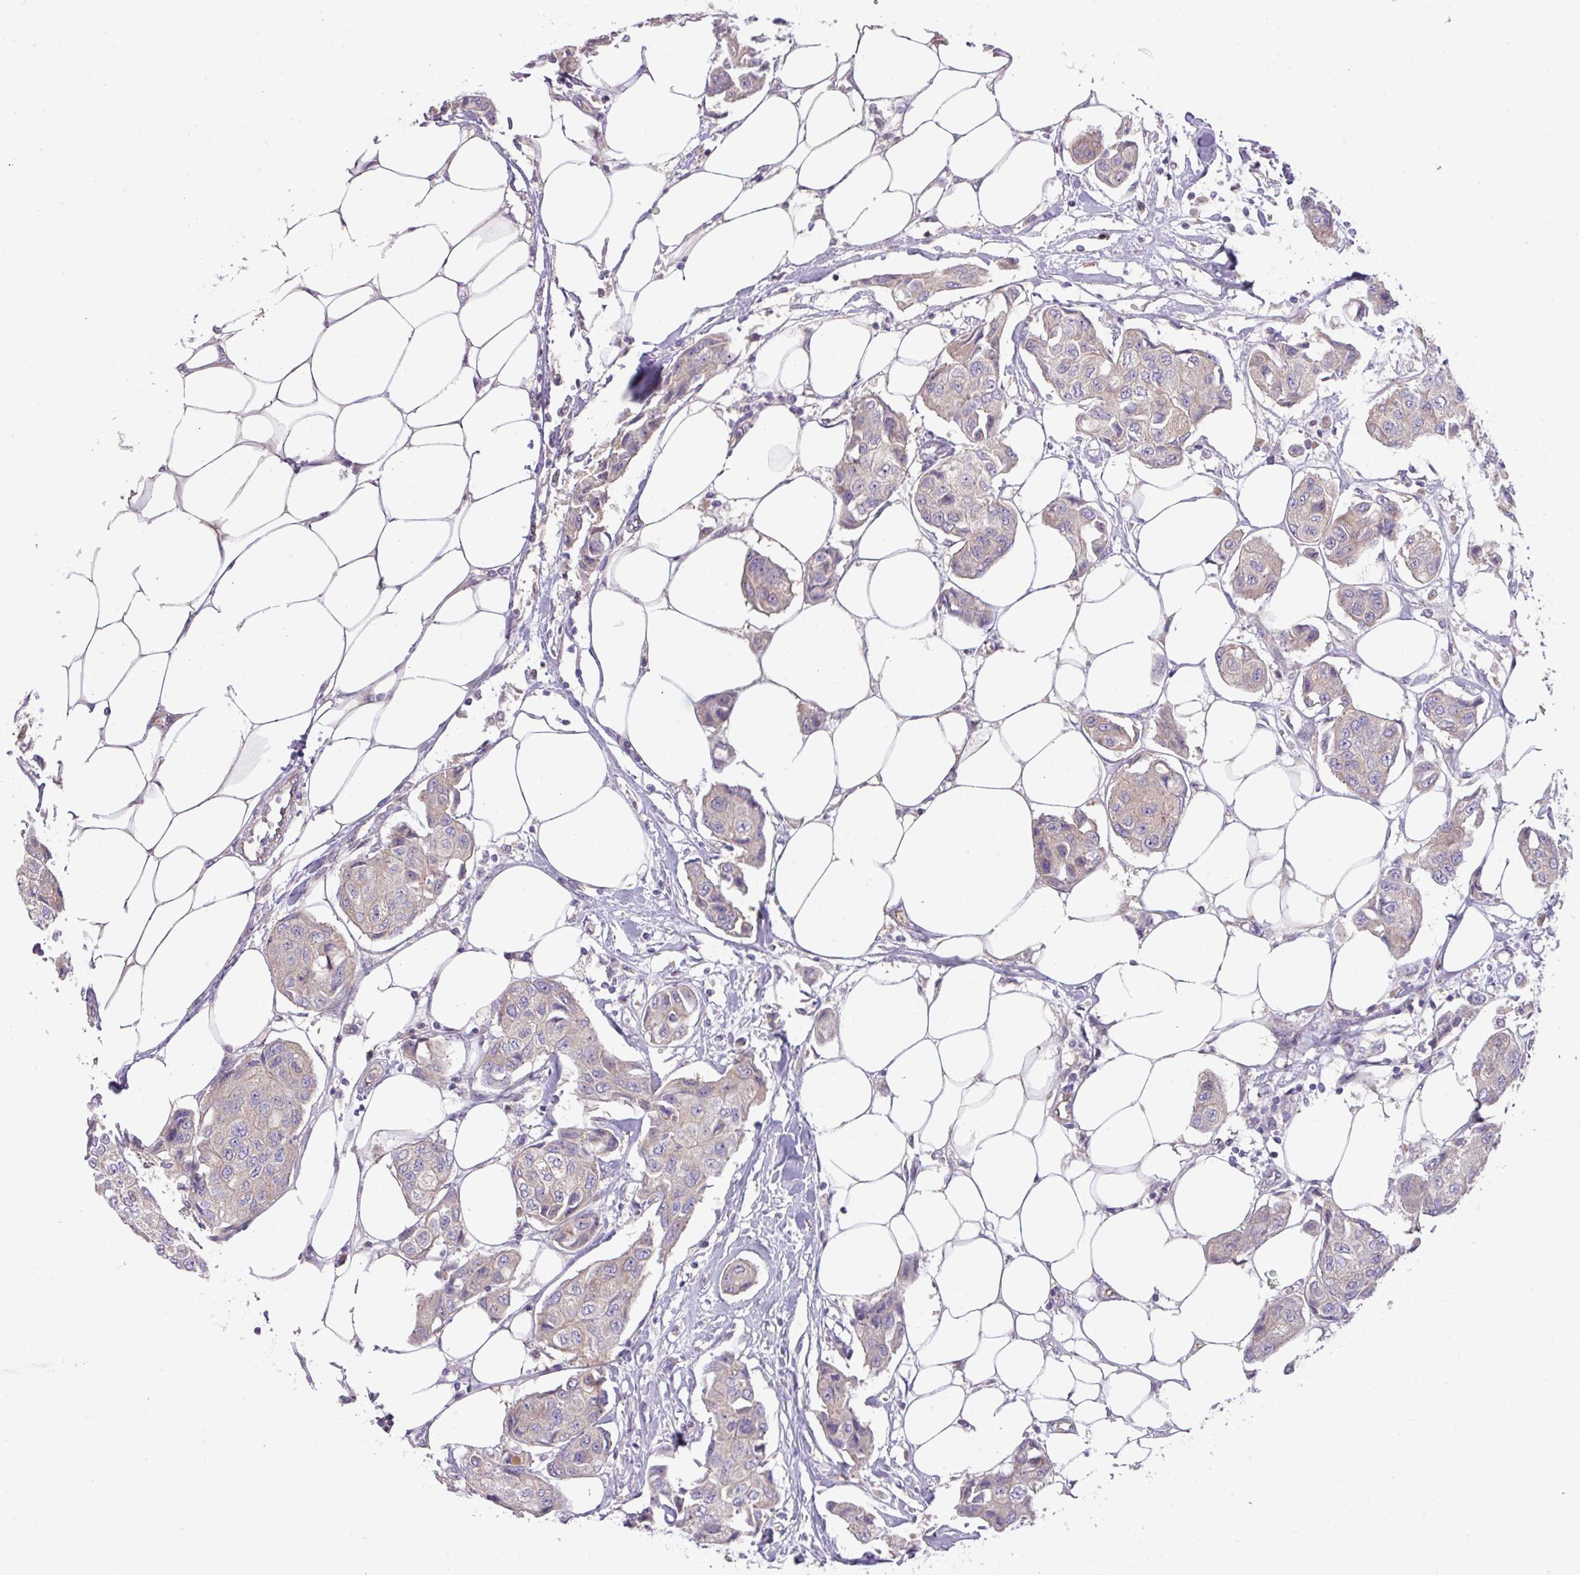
{"staining": {"intensity": "weak", "quantity": "25%-75%", "location": "cytoplasmic/membranous"}, "tissue": "breast cancer", "cell_type": "Tumor cells", "image_type": "cancer", "snomed": [{"axis": "morphology", "description": "Duct carcinoma"}, {"axis": "topography", "description": "Breast"}, {"axis": "topography", "description": "Lymph node"}], "caption": "This micrograph shows IHC staining of breast cancer, with low weak cytoplasmic/membranous expression in approximately 25%-75% of tumor cells.", "gene": "ZNF394", "patient": {"sex": "female", "age": 80}}